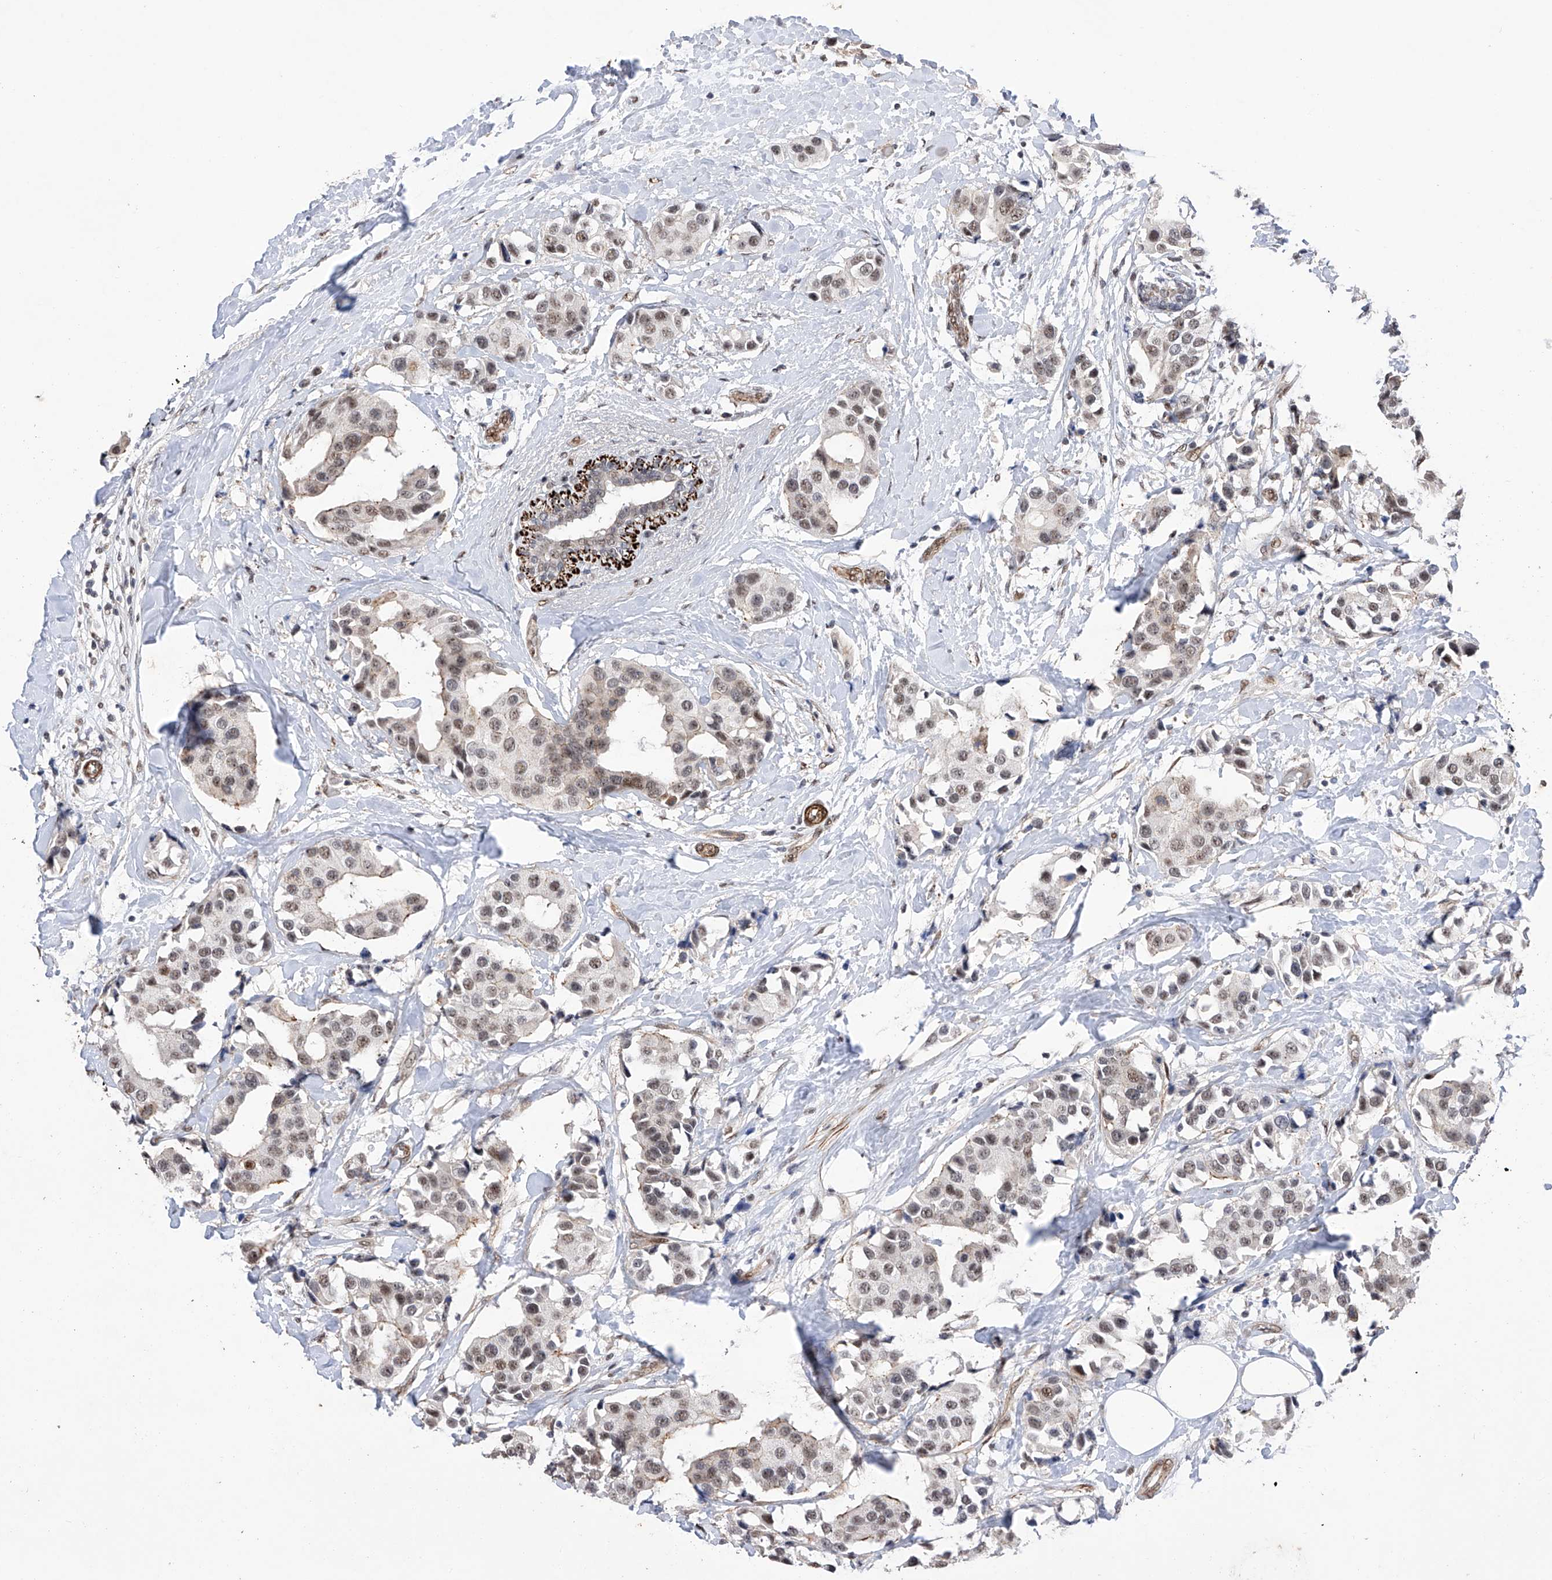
{"staining": {"intensity": "weak", "quantity": "25%-75%", "location": "nuclear"}, "tissue": "breast cancer", "cell_type": "Tumor cells", "image_type": "cancer", "snomed": [{"axis": "morphology", "description": "Normal tissue, NOS"}, {"axis": "morphology", "description": "Duct carcinoma"}, {"axis": "topography", "description": "Breast"}], "caption": "IHC of breast cancer demonstrates low levels of weak nuclear expression in approximately 25%-75% of tumor cells.", "gene": "NFATC4", "patient": {"sex": "female", "age": 39}}